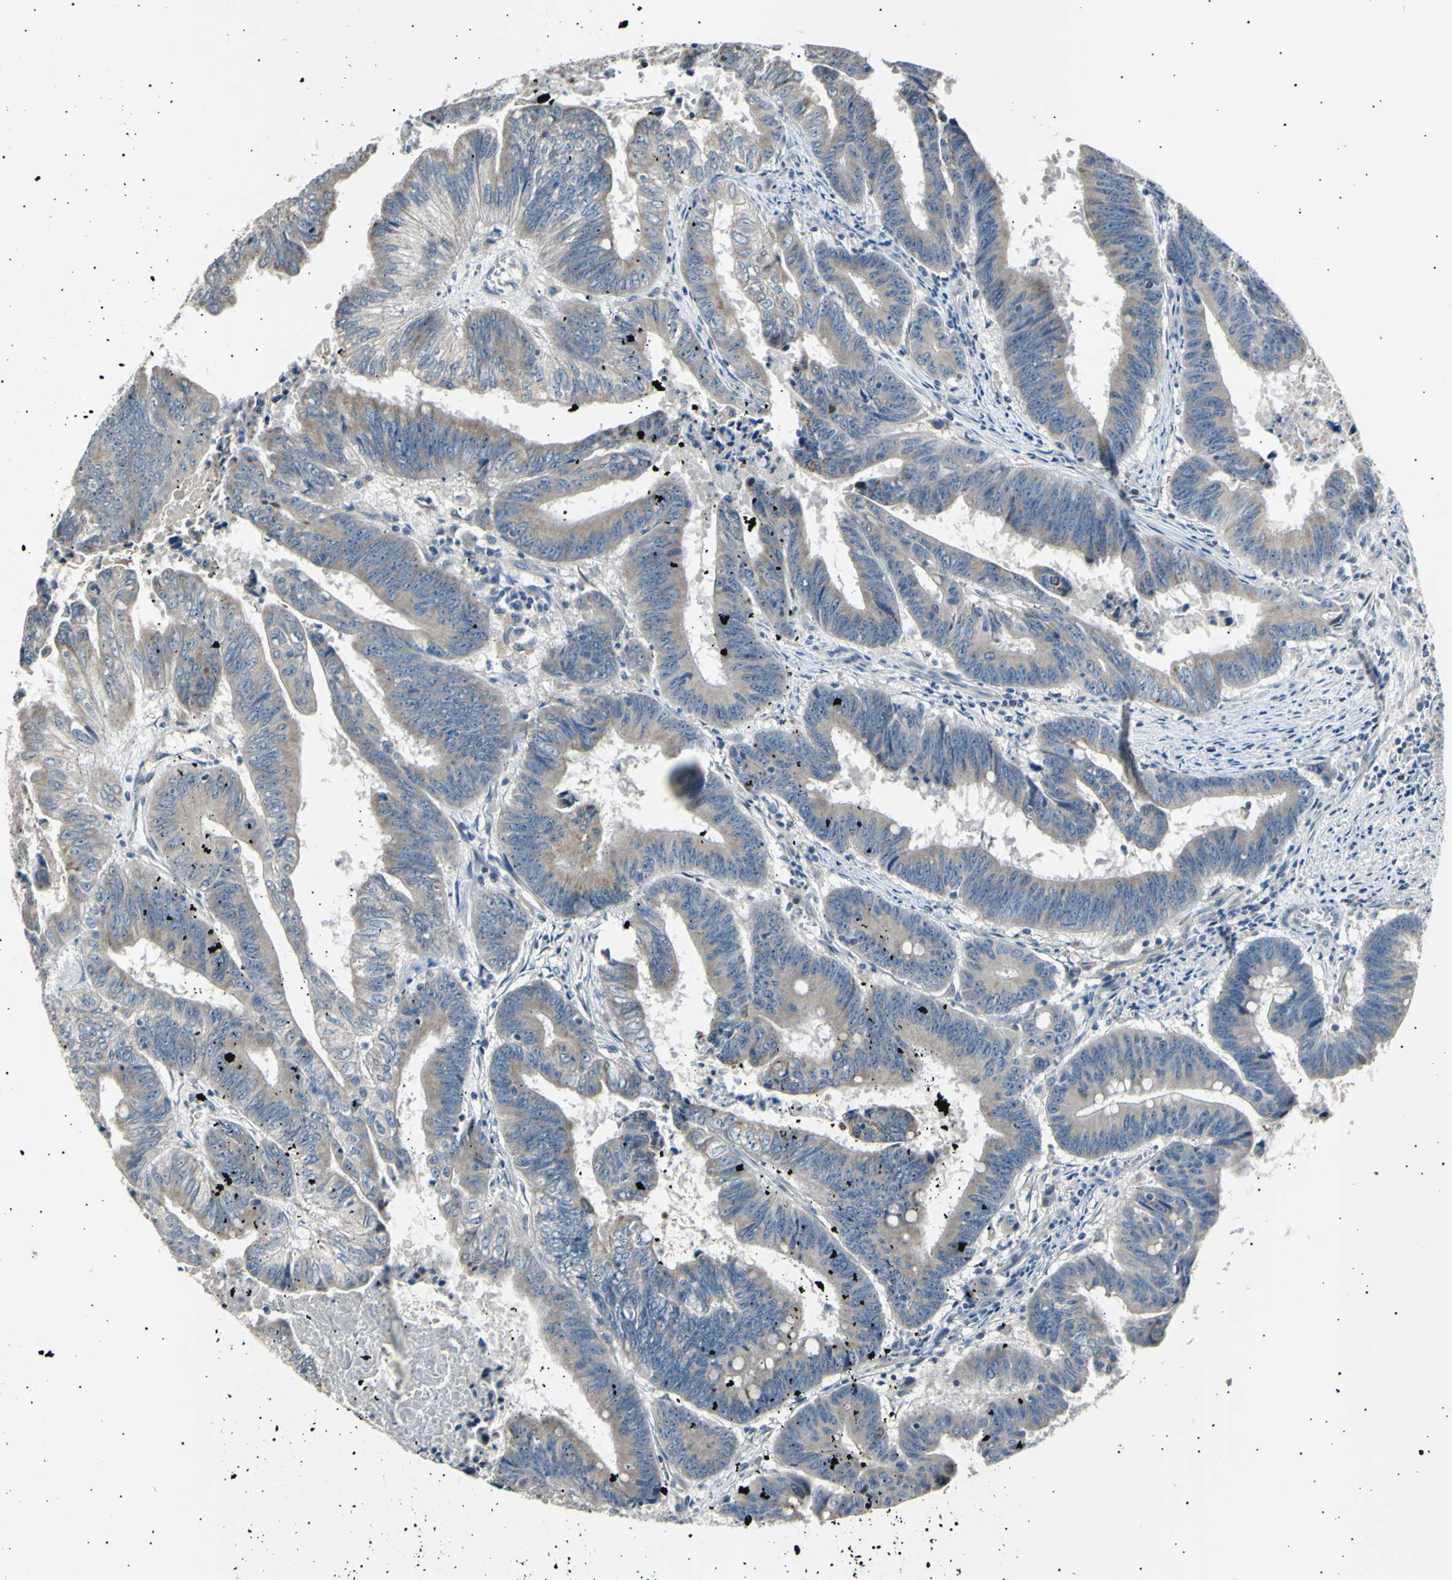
{"staining": {"intensity": "weak", "quantity": ">75%", "location": "cytoplasmic/membranous"}, "tissue": "colorectal cancer", "cell_type": "Tumor cells", "image_type": "cancer", "snomed": [{"axis": "morphology", "description": "Adenocarcinoma, NOS"}, {"axis": "topography", "description": "Colon"}], "caption": "An immunohistochemistry (IHC) image of tumor tissue is shown. Protein staining in brown shows weak cytoplasmic/membranous positivity in colorectal cancer (adenocarcinoma) within tumor cells.", "gene": "ITGA6", "patient": {"sex": "male", "age": 45}}